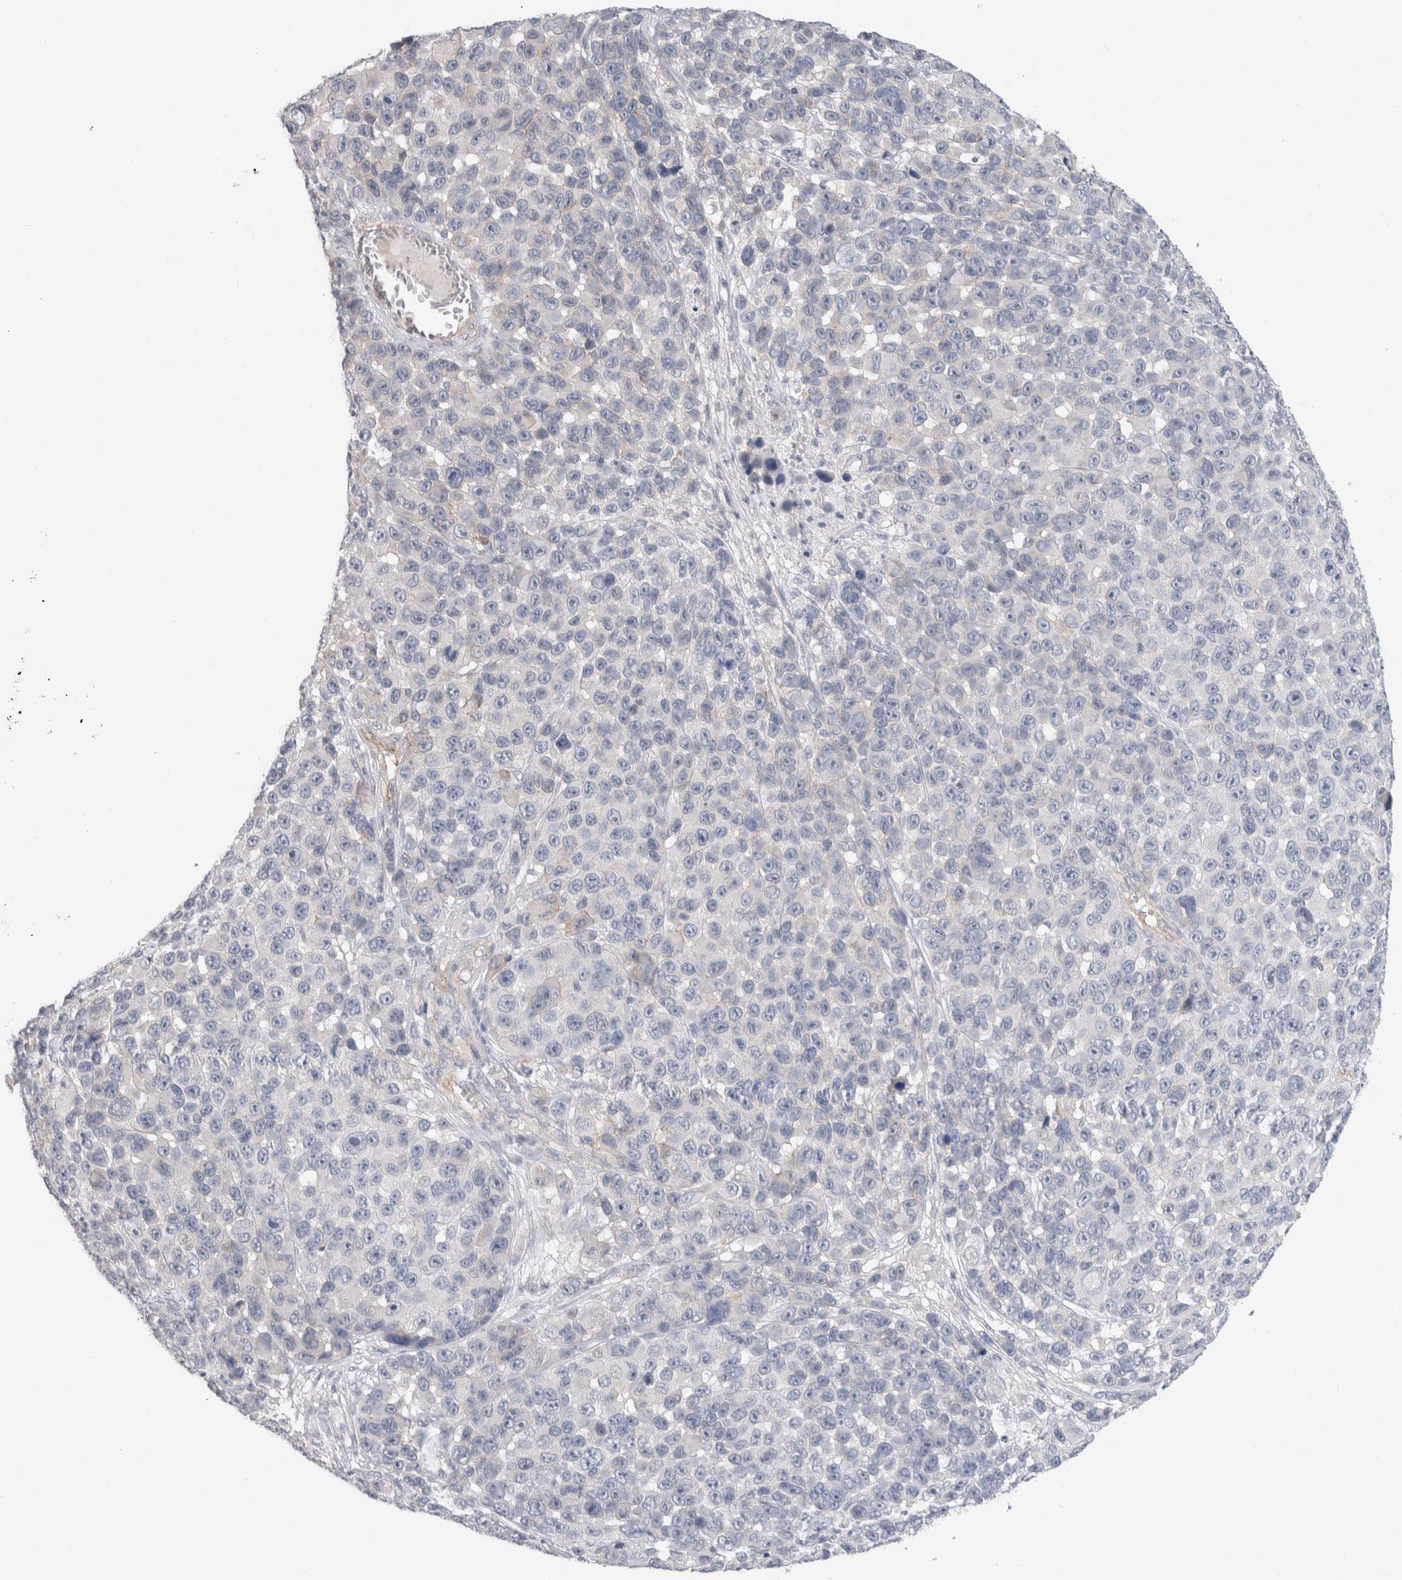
{"staining": {"intensity": "negative", "quantity": "none", "location": "none"}, "tissue": "melanoma", "cell_type": "Tumor cells", "image_type": "cancer", "snomed": [{"axis": "morphology", "description": "Malignant melanoma, NOS"}, {"axis": "topography", "description": "Skin"}], "caption": "High magnification brightfield microscopy of malignant melanoma stained with DAB (3,3'-diaminobenzidine) (brown) and counterstained with hematoxylin (blue): tumor cells show no significant expression.", "gene": "AFP", "patient": {"sex": "male", "age": 53}}